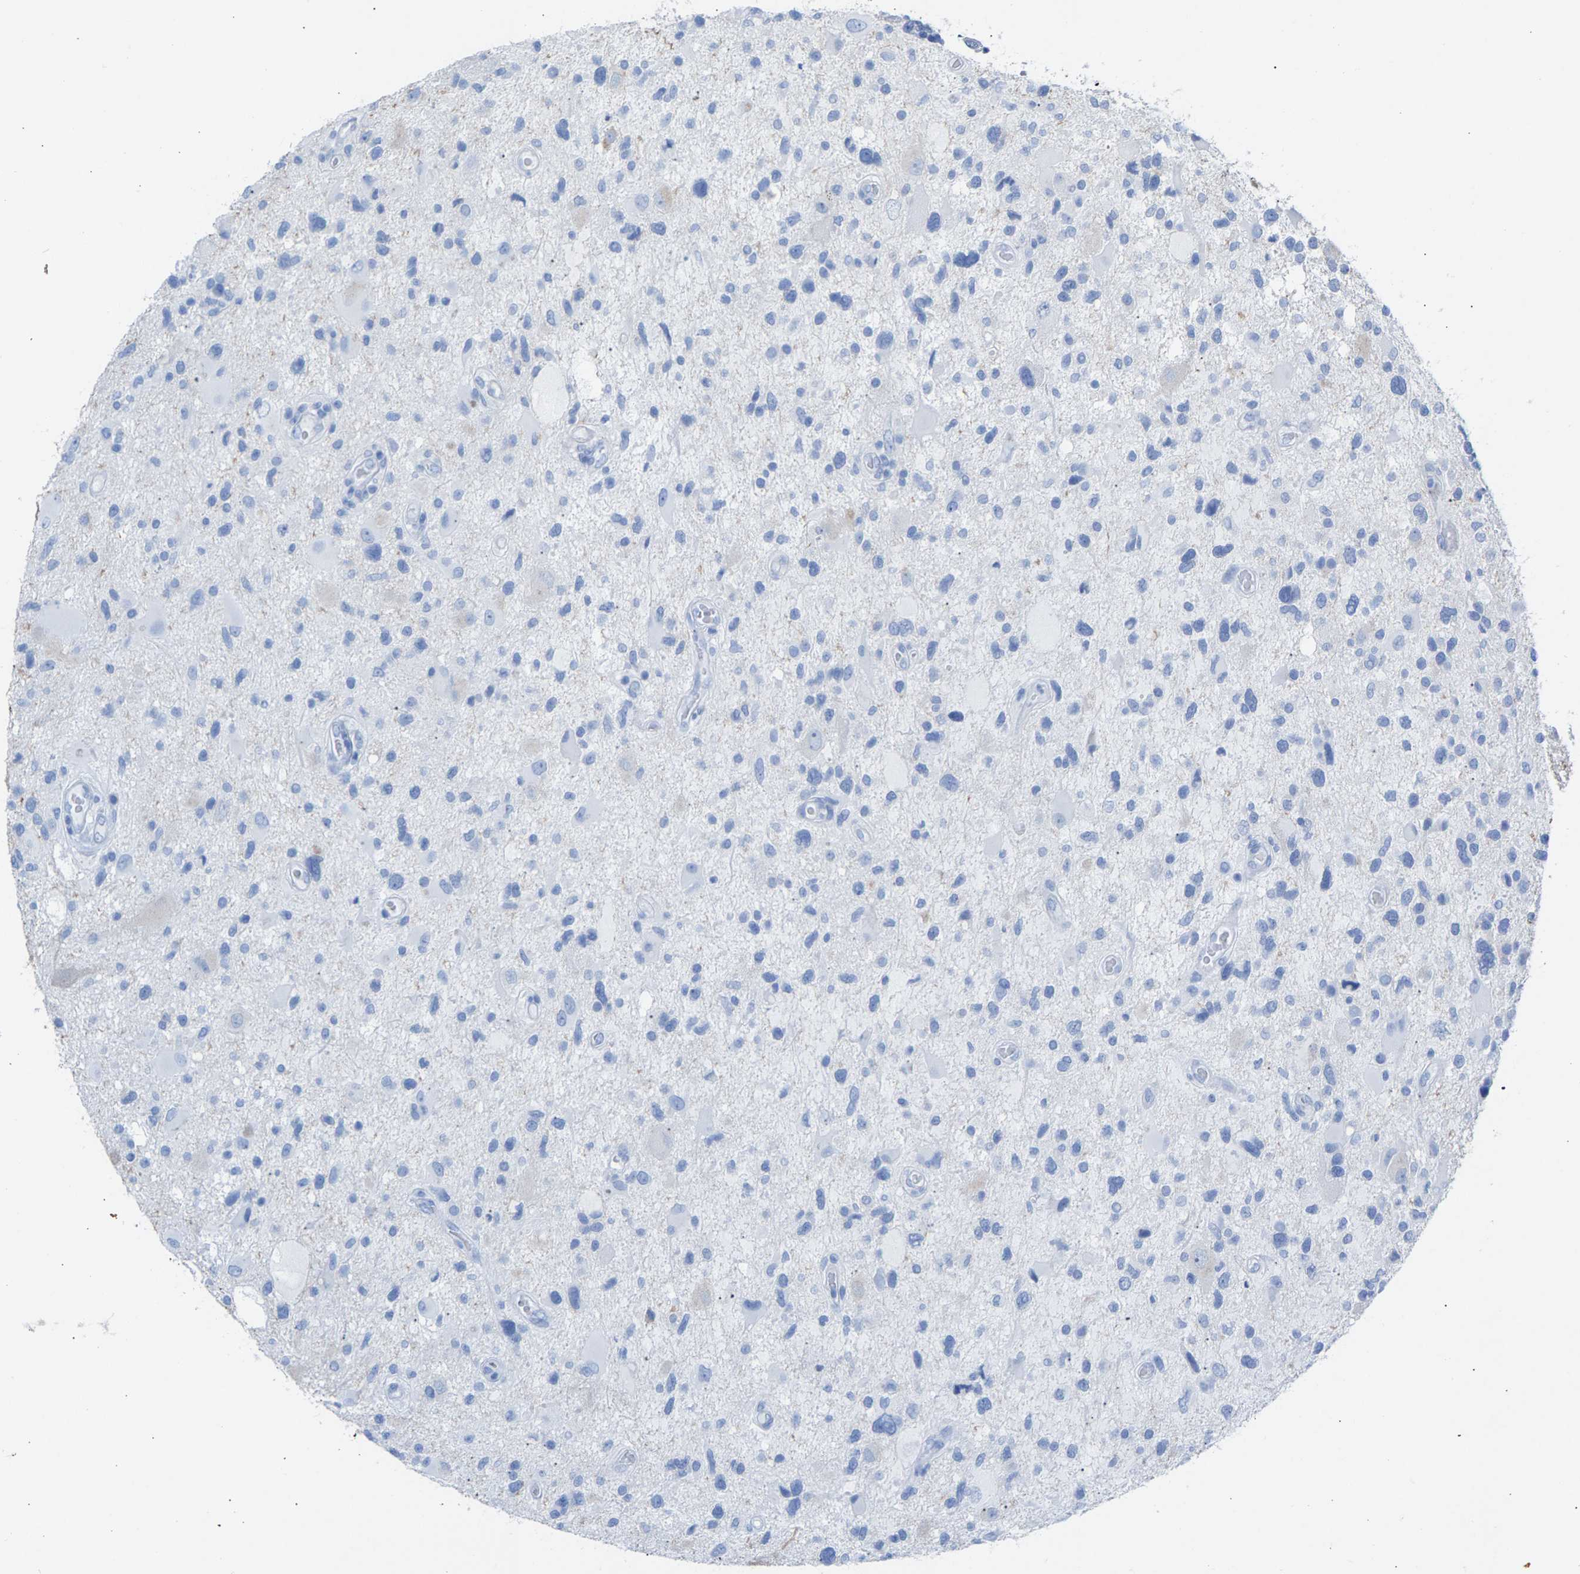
{"staining": {"intensity": "negative", "quantity": "none", "location": "none"}, "tissue": "glioma", "cell_type": "Tumor cells", "image_type": "cancer", "snomed": [{"axis": "morphology", "description": "Glioma, malignant, High grade"}, {"axis": "topography", "description": "Brain"}], "caption": "Tumor cells are negative for brown protein staining in malignant high-grade glioma. (DAB (3,3'-diaminobenzidine) immunohistochemistry visualized using brightfield microscopy, high magnification).", "gene": "CPA1", "patient": {"sex": "male", "age": 33}}